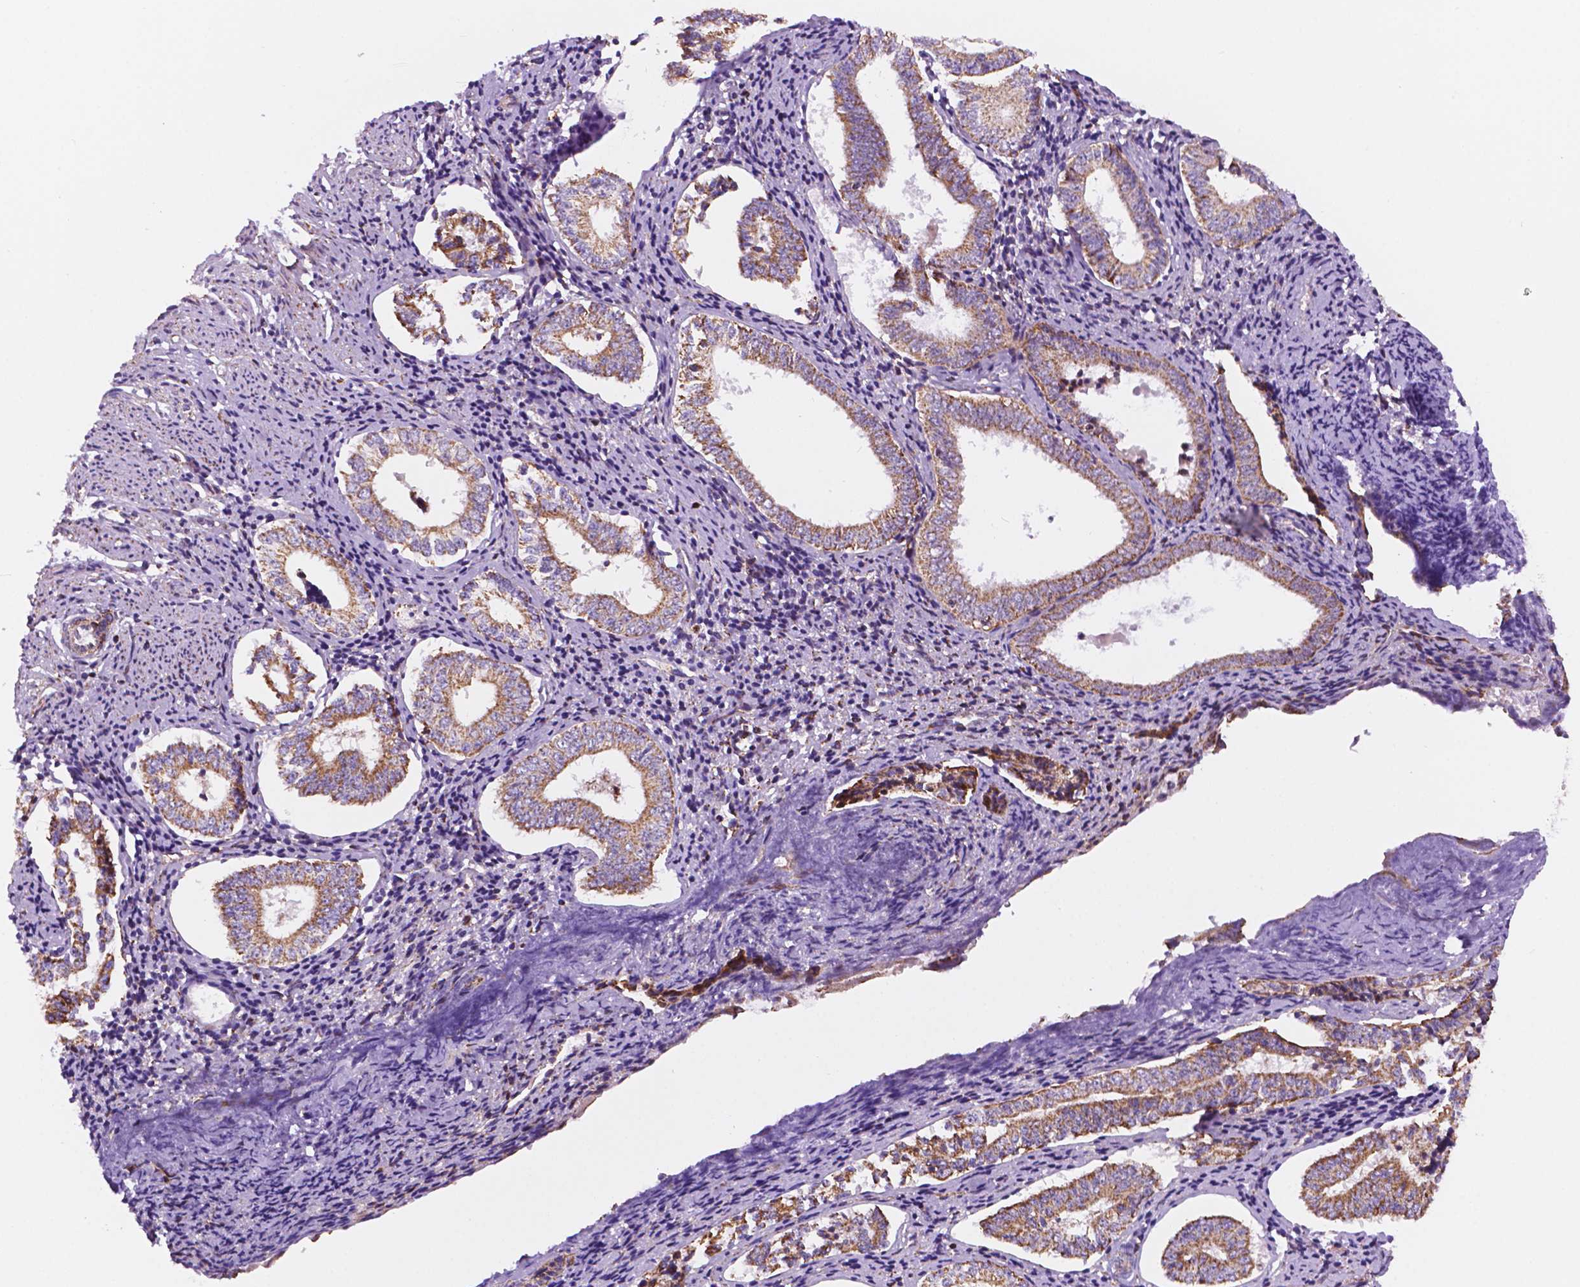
{"staining": {"intensity": "moderate", "quantity": ">75%", "location": "cytoplasmic/membranous"}, "tissue": "cervical cancer", "cell_type": "Tumor cells", "image_type": "cancer", "snomed": [{"axis": "morphology", "description": "Squamous cell carcinoma, NOS"}, {"axis": "topography", "description": "Cervix"}], "caption": "Human cervical cancer stained with a protein marker exhibits moderate staining in tumor cells.", "gene": "GEMIN4", "patient": {"sex": "female", "age": 59}}